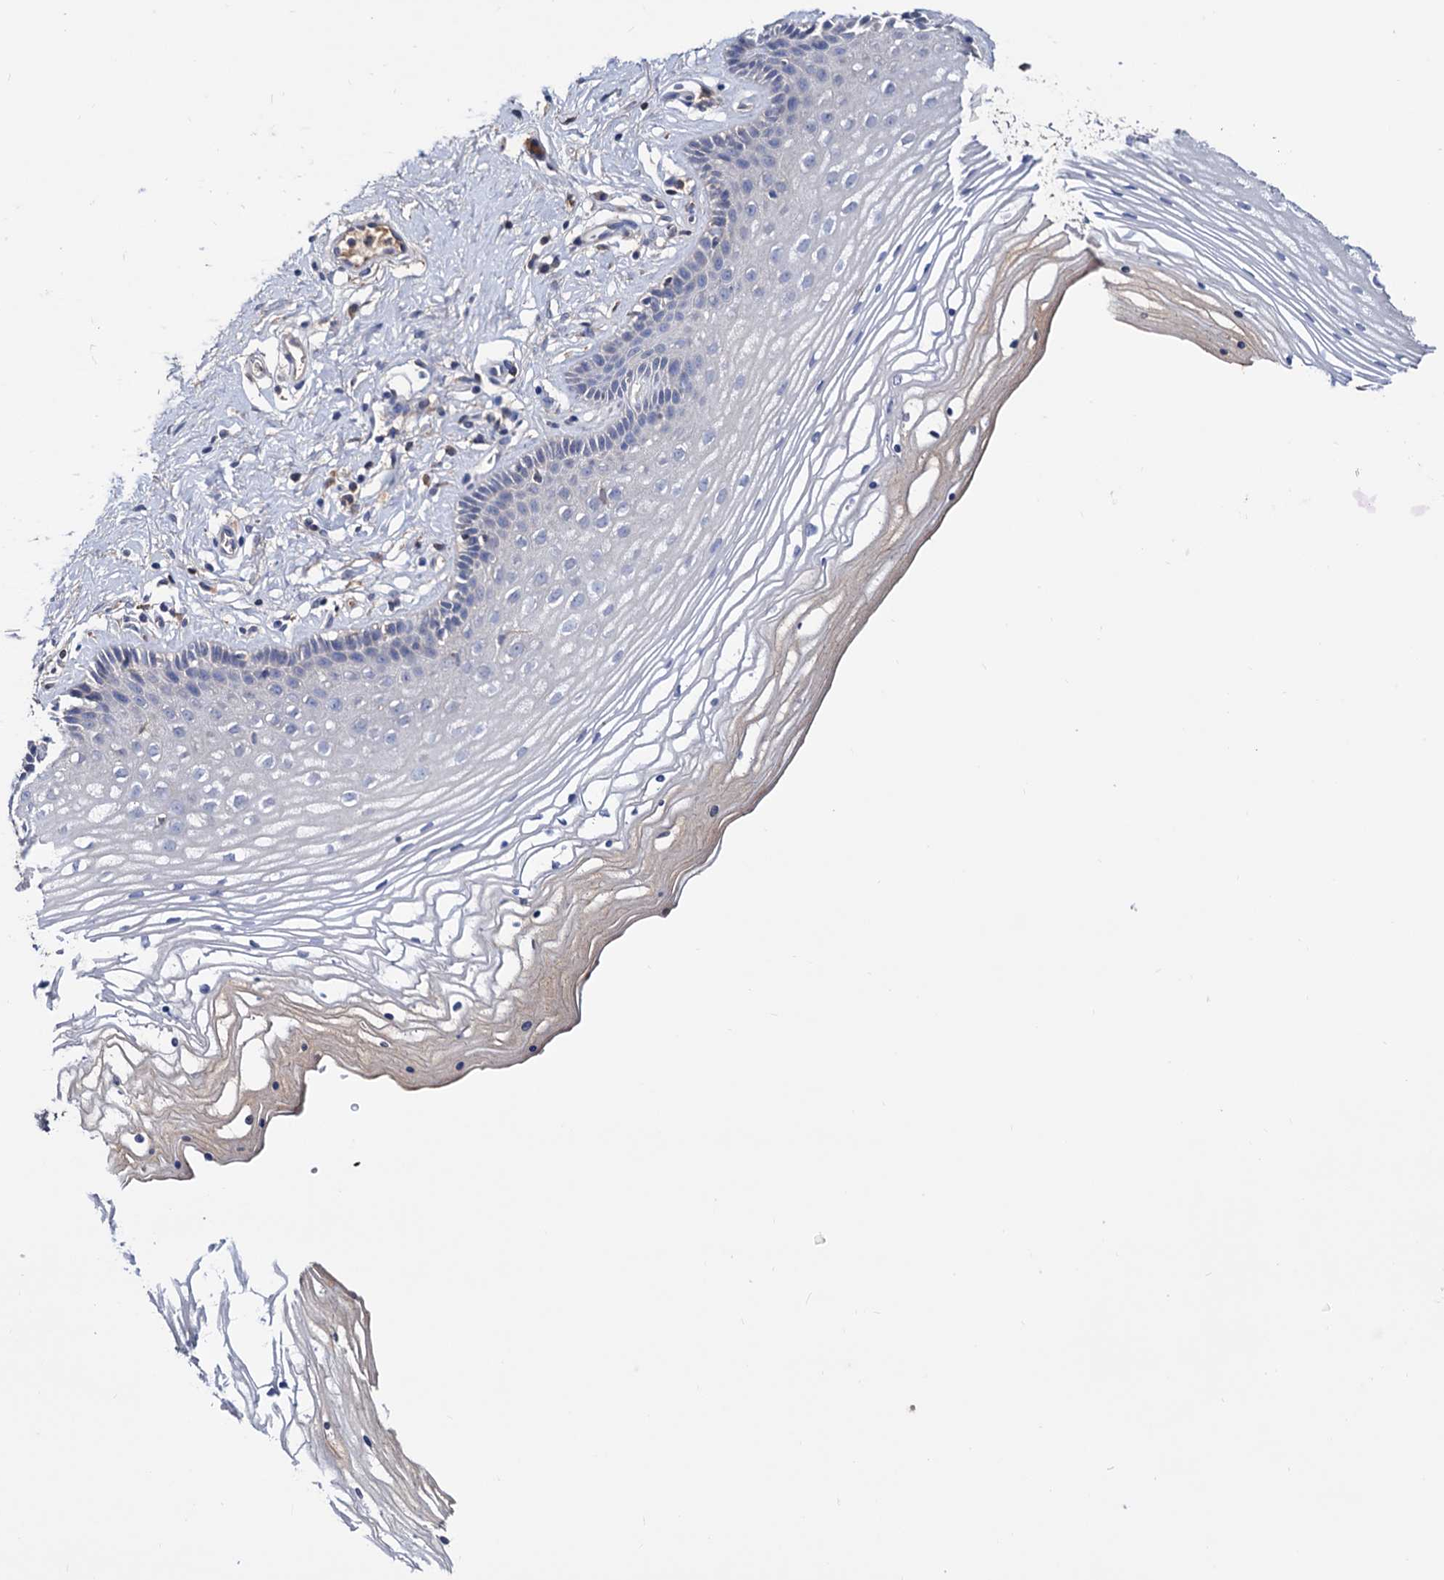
{"staining": {"intensity": "negative", "quantity": "none", "location": "none"}, "tissue": "vagina", "cell_type": "Squamous epithelial cells", "image_type": "normal", "snomed": [{"axis": "morphology", "description": "Normal tissue, NOS"}, {"axis": "topography", "description": "Vagina"}], "caption": "Immunohistochemical staining of unremarkable human vagina shows no significant expression in squamous epithelial cells. (Immunohistochemistry, brightfield microscopy, high magnification).", "gene": "NPAS4", "patient": {"sex": "female", "age": 46}}